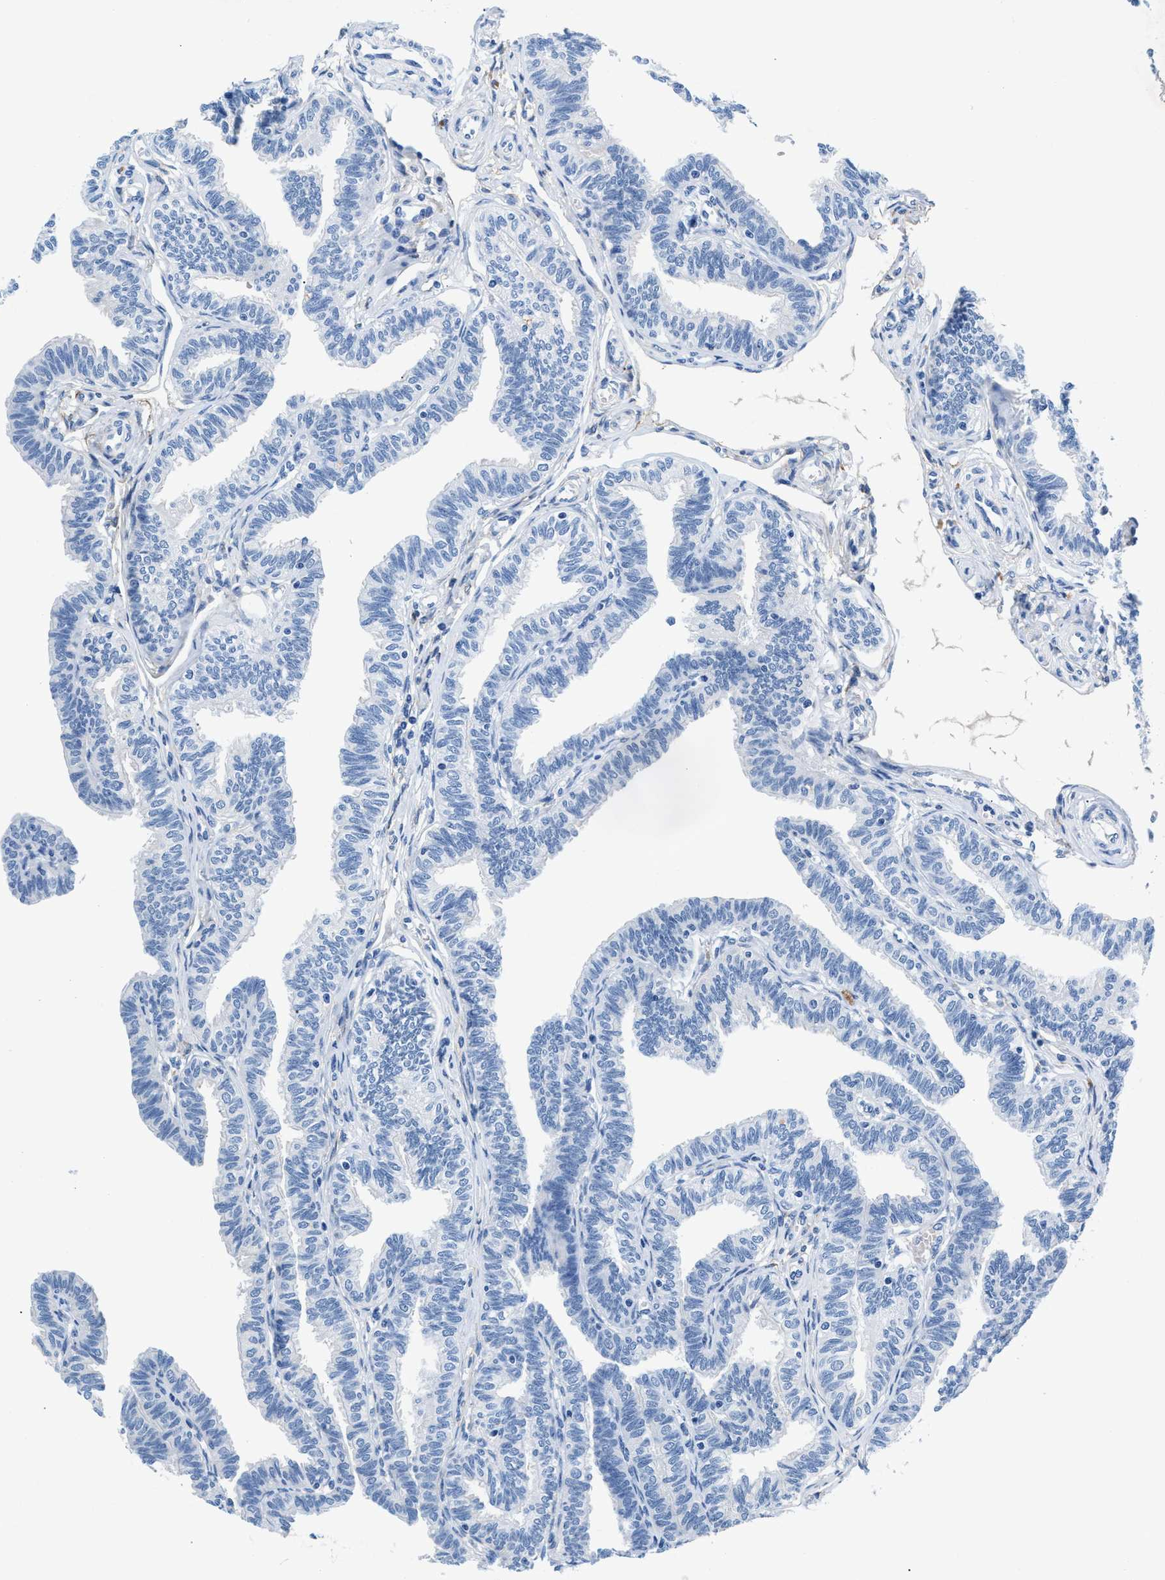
{"staining": {"intensity": "negative", "quantity": "none", "location": "none"}, "tissue": "fallopian tube", "cell_type": "Glandular cells", "image_type": "normal", "snomed": [{"axis": "morphology", "description": "Normal tissue, NOS"}, {"axis": "topography", "description": "Fallopian tube"}, {"axis": "topography", "description": "Ovary"}], "caption": "Immunohistochemistry (IHC) micrograph of unremarkable human fallopian tube stained for a protein (brown), which demonstrates no staining in glandular cells.", "gene": "SLFN13", "patient": {"sex": "female", "age": 23}}